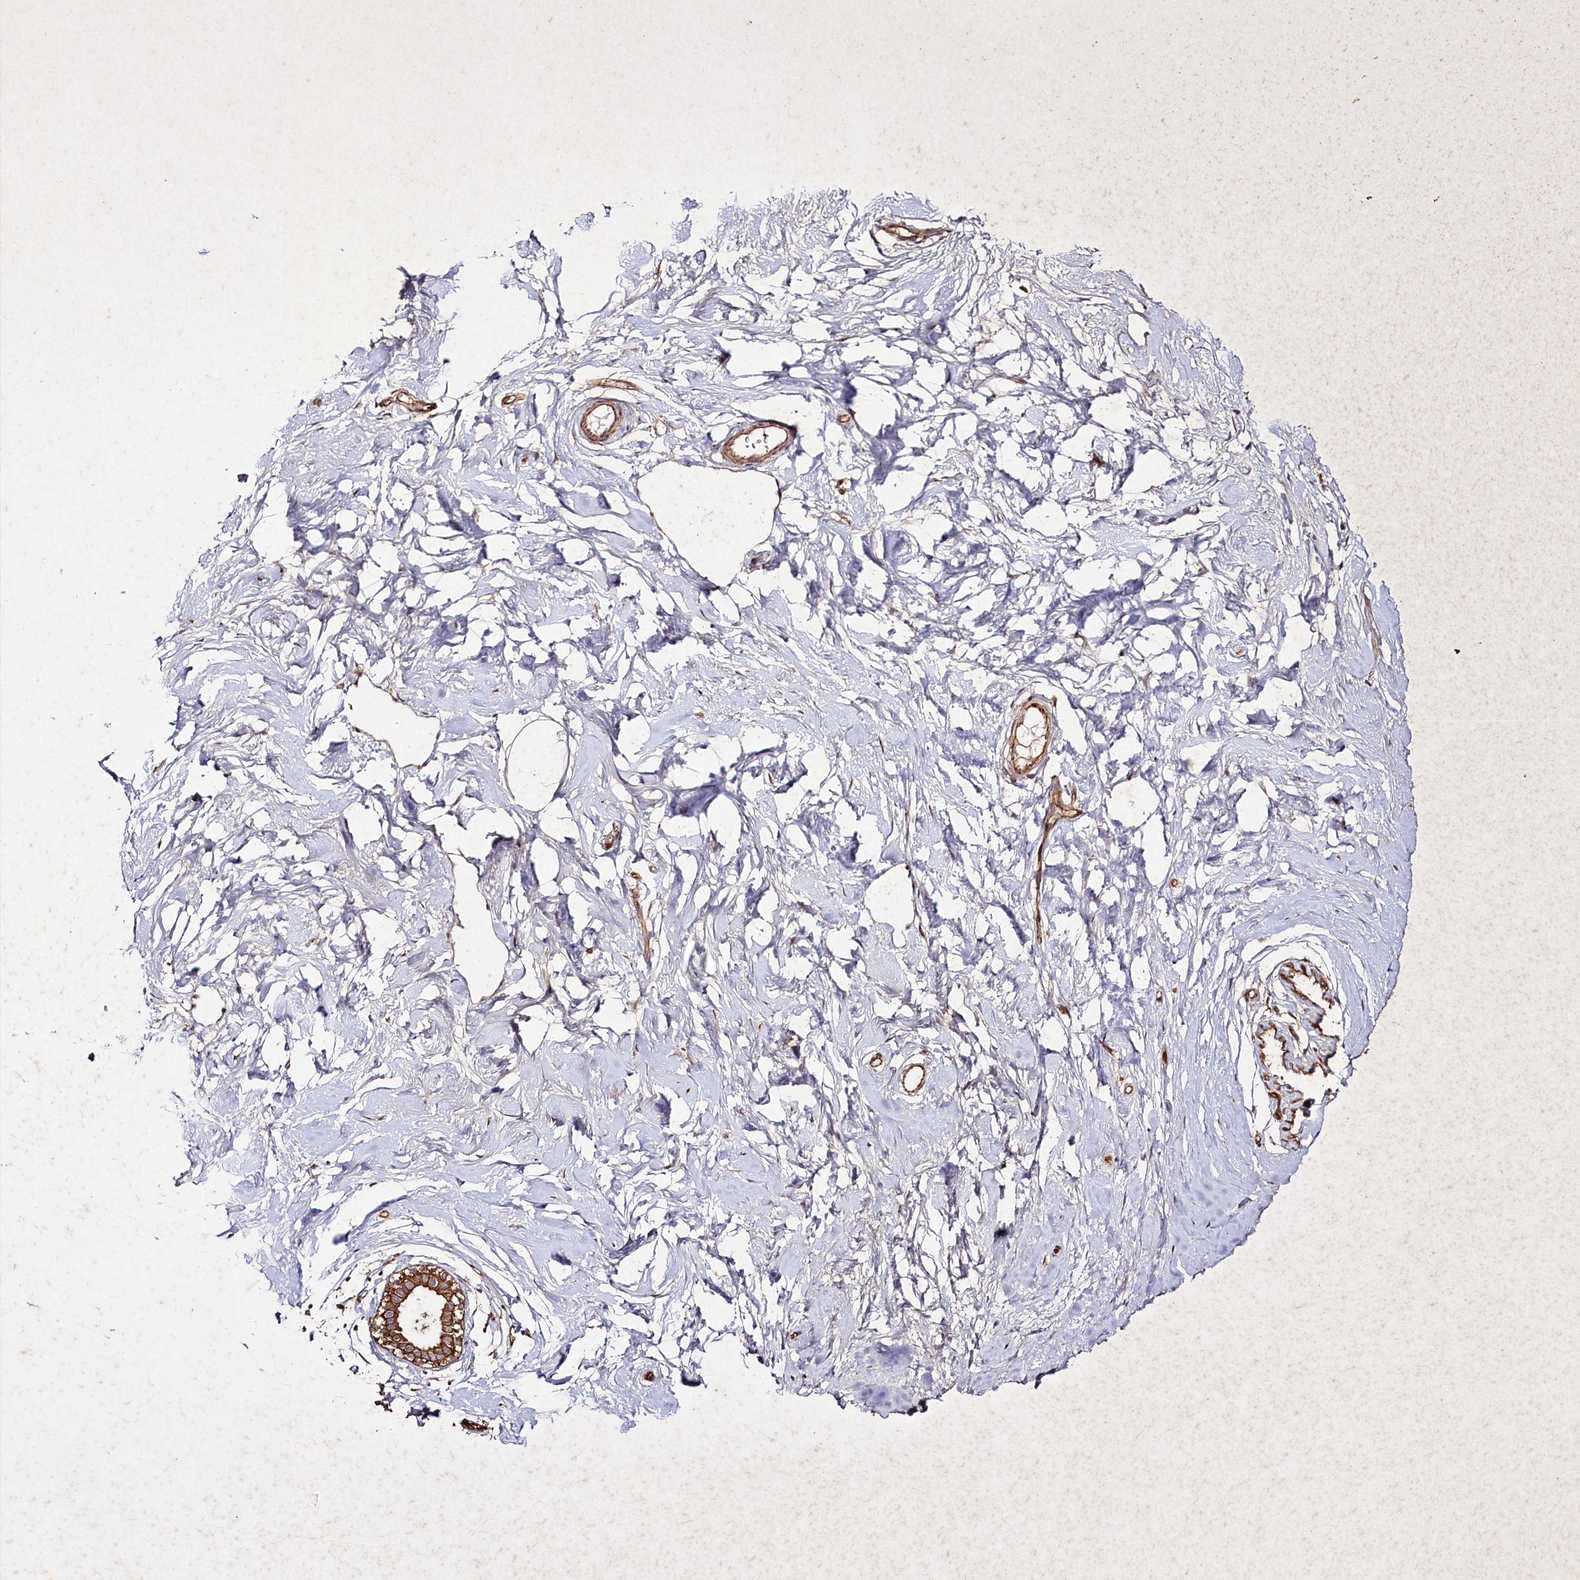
{"staining": {"intensity": "moderate", "quantity": ">75%", "location": "cytoplasmic/membranous"}, "tissue": "breast", "cell_type": "Adipocytes", "image_type": "normal", "snomed": [{"axis": "morphology", "description": "Normal tissue, NOS"}, {"axis": "morphology", "description": "Adenoma, NOS"}, {"axis": "topography", "description": "Breast"}], "caption": "Protein analysis of unremarkable breast reveals moderate cytoplasmic/membranous staining in approximately >75% of adipocytes.", "gene": "DHX29", "patient": {"sex": "female", "age": 23}}